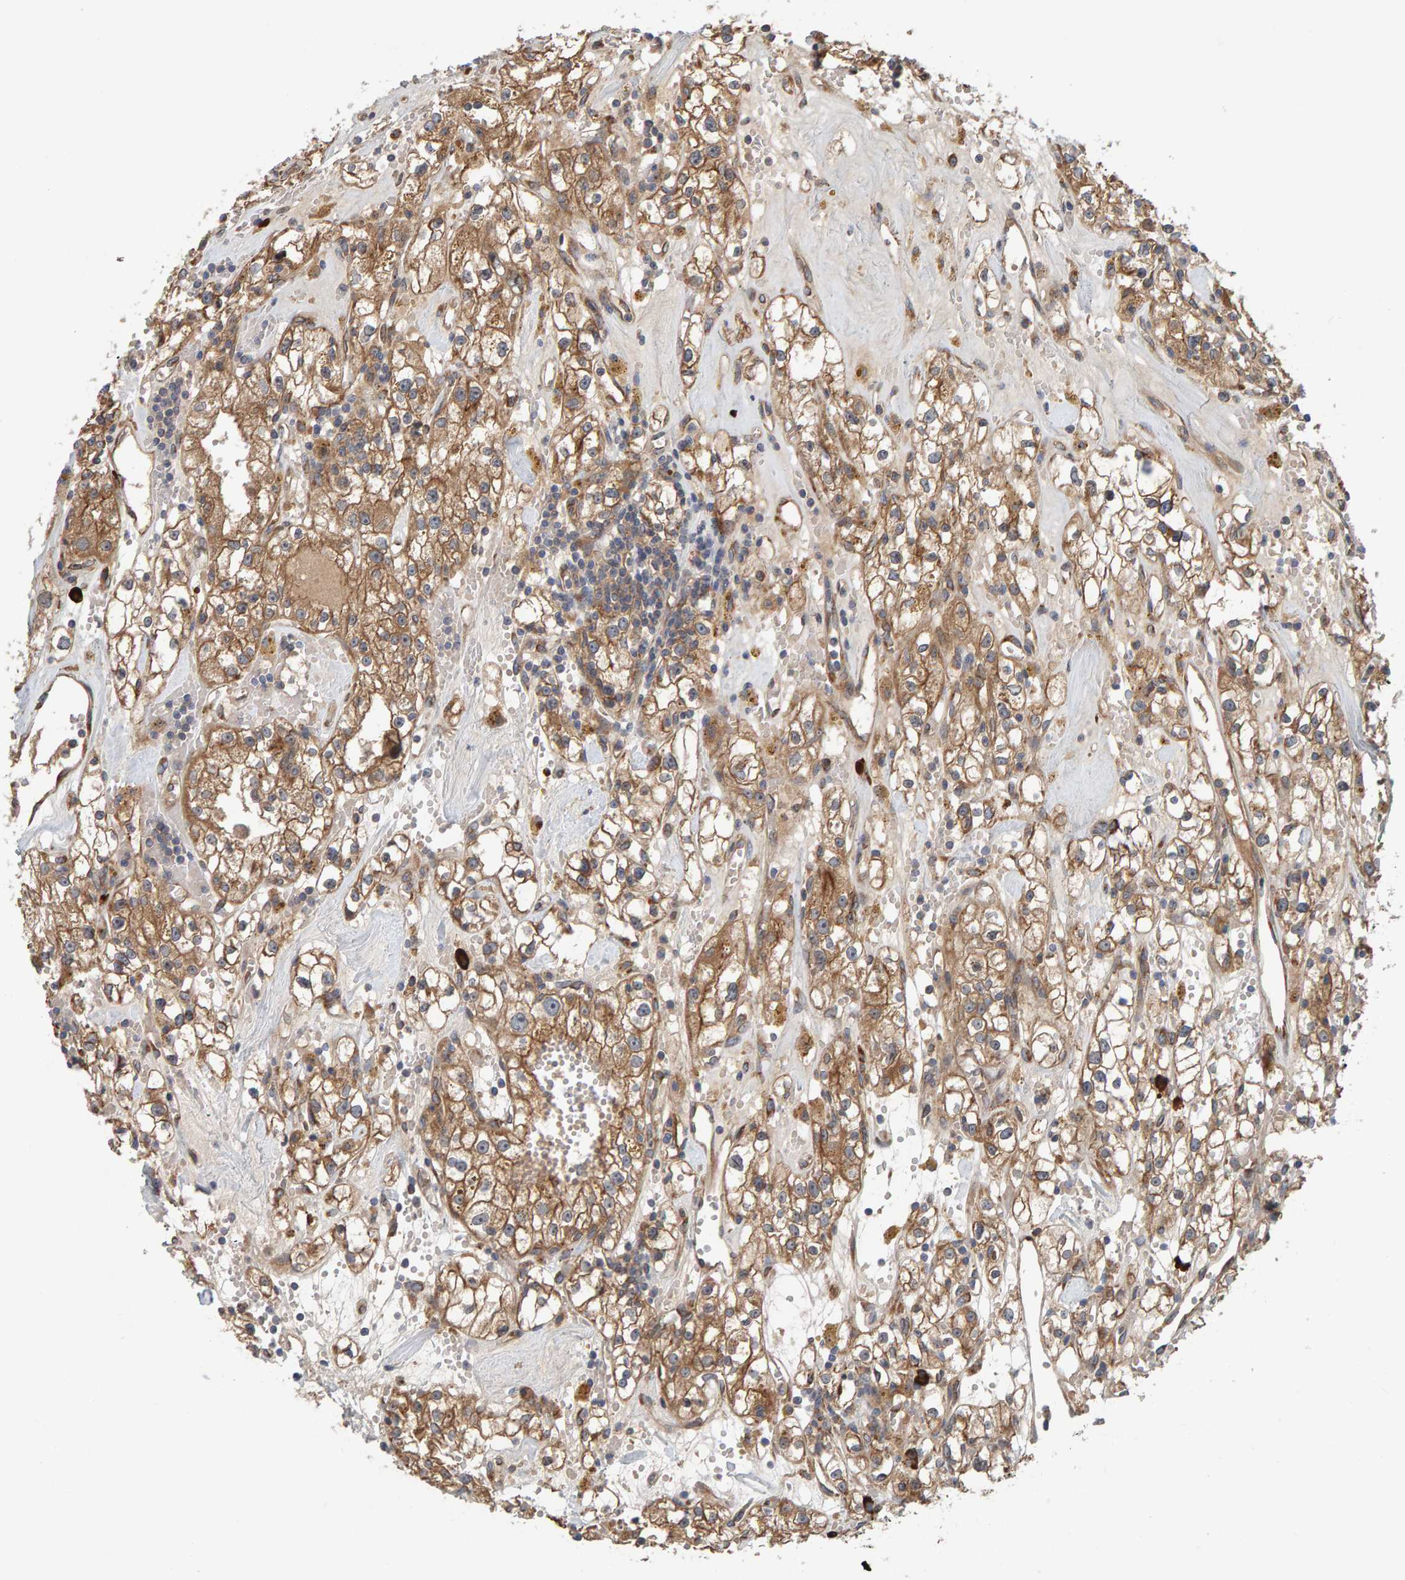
{"staining": {"intensity": "moderate", "quantity": ">75%", "location": "cytoplasmic/membranous"}, "tissue": "renal cancer", "cell_type": "Tumor cells", "image_type": "cancer", "snomed": [{"axis": "morphology", "description": "Adenocarcinoma, NOS"}, {"axis": "topography", "description": "Kidney"}], "caption": "Approximately >75% of tumor cells in renal adenocarcinoma demonstrate moderate cytoplasmic/membranous protein expression as visualized by brown immunohistochemical staining.", "gene": "BAIAP2", "patient": {"sex": "male", "age": 56}}